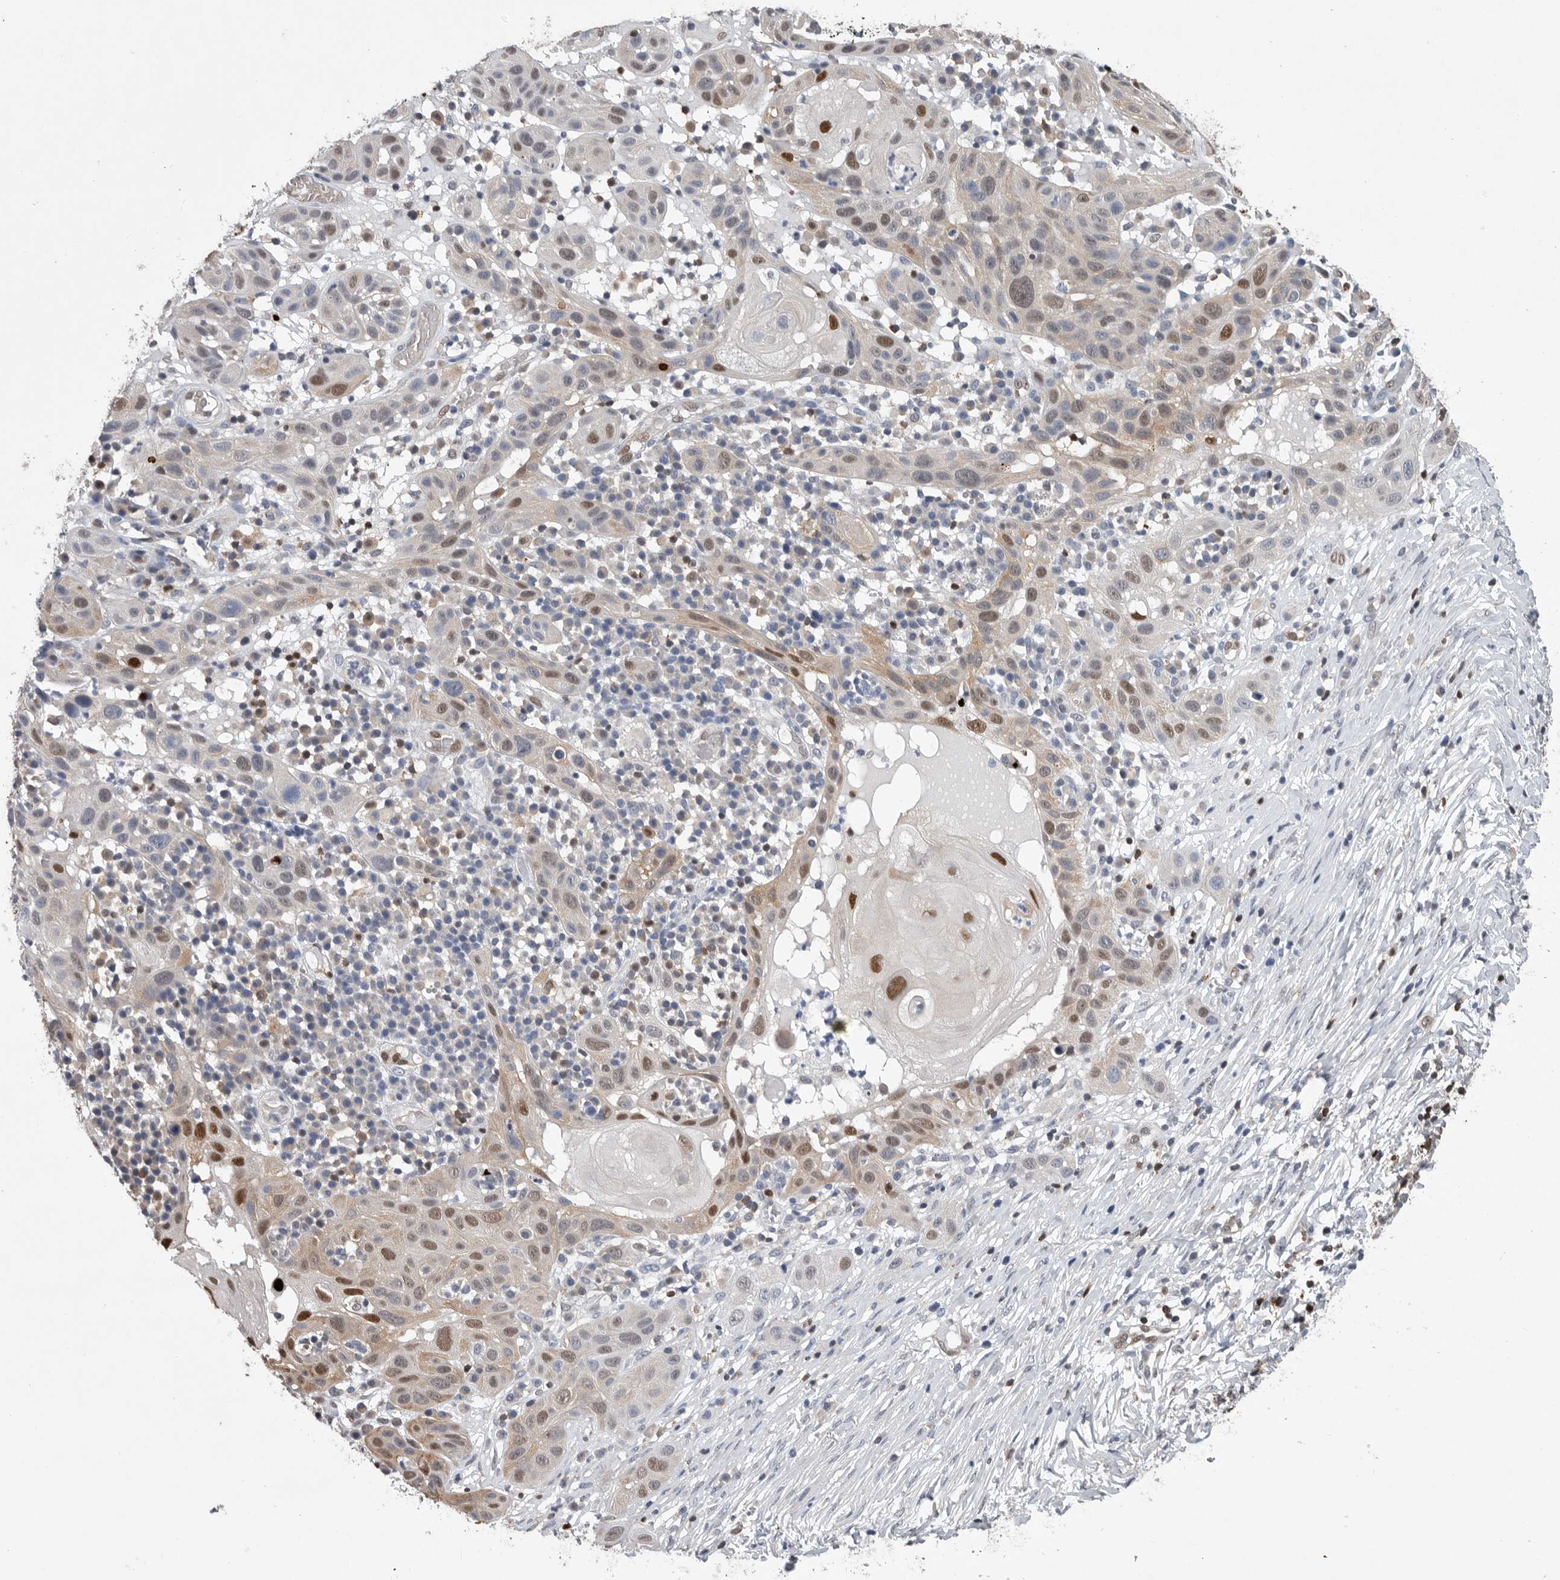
{"staining": {"intensity": "moderate", "quantity": "25%-75%", "location": "nuclear"}, "tissue": "skin cancer", "cell_type": "Tumor cells", "image_type": "cancer", "snomed": [{"axis": "morphology", "description": "Normal tissue, NOS"}, {"axis": "morphology", "description": "Squamous cell carcinoma, NOS"}, {"axis": "topography", "description": "Skin"}], "caption": "There is medium levels of moderate nuclear positivity in tumor cells of skin cancer (squamous cell carcinoma), as demonstrated by immunohistochemical staining (brown color).", "gene": "PDCD4", "patient": {"sex": "female", "age": 96}}